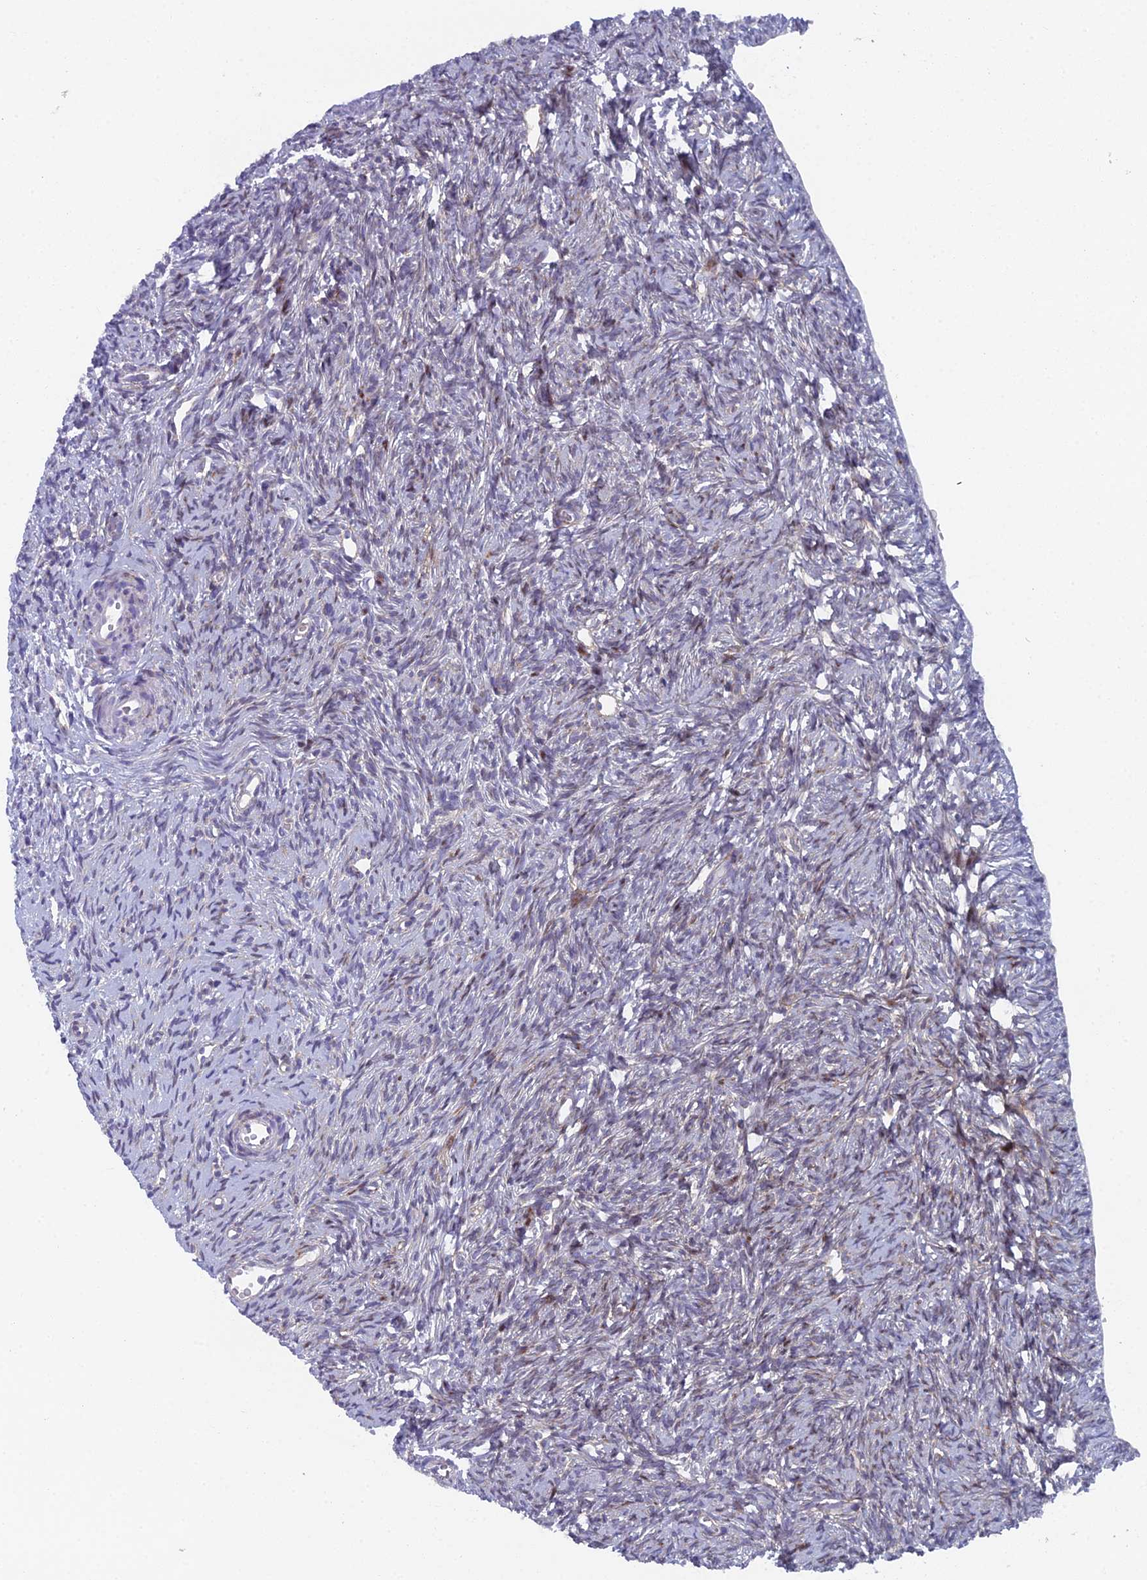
{"staining": {"intensity": "moderate", "quantity": ">75%", "location": "cytoplasmic/membranous"}, "tissue": "ovary", "cell_type": "Follicle cells", "image_type": "normal", "snomed": [{"axis": "morphology", "description": "Normal tissue, NOS"}, {"axis": "topography", "description": "Ovary"}], "caption": "Protein expression analysis of unremarkable human ovary reveals moderate cytoplasmic/membranous staining in about >75% of follicle cells.", "gene": "B9D2", "patient": {"sex": "female", "age": 51}}